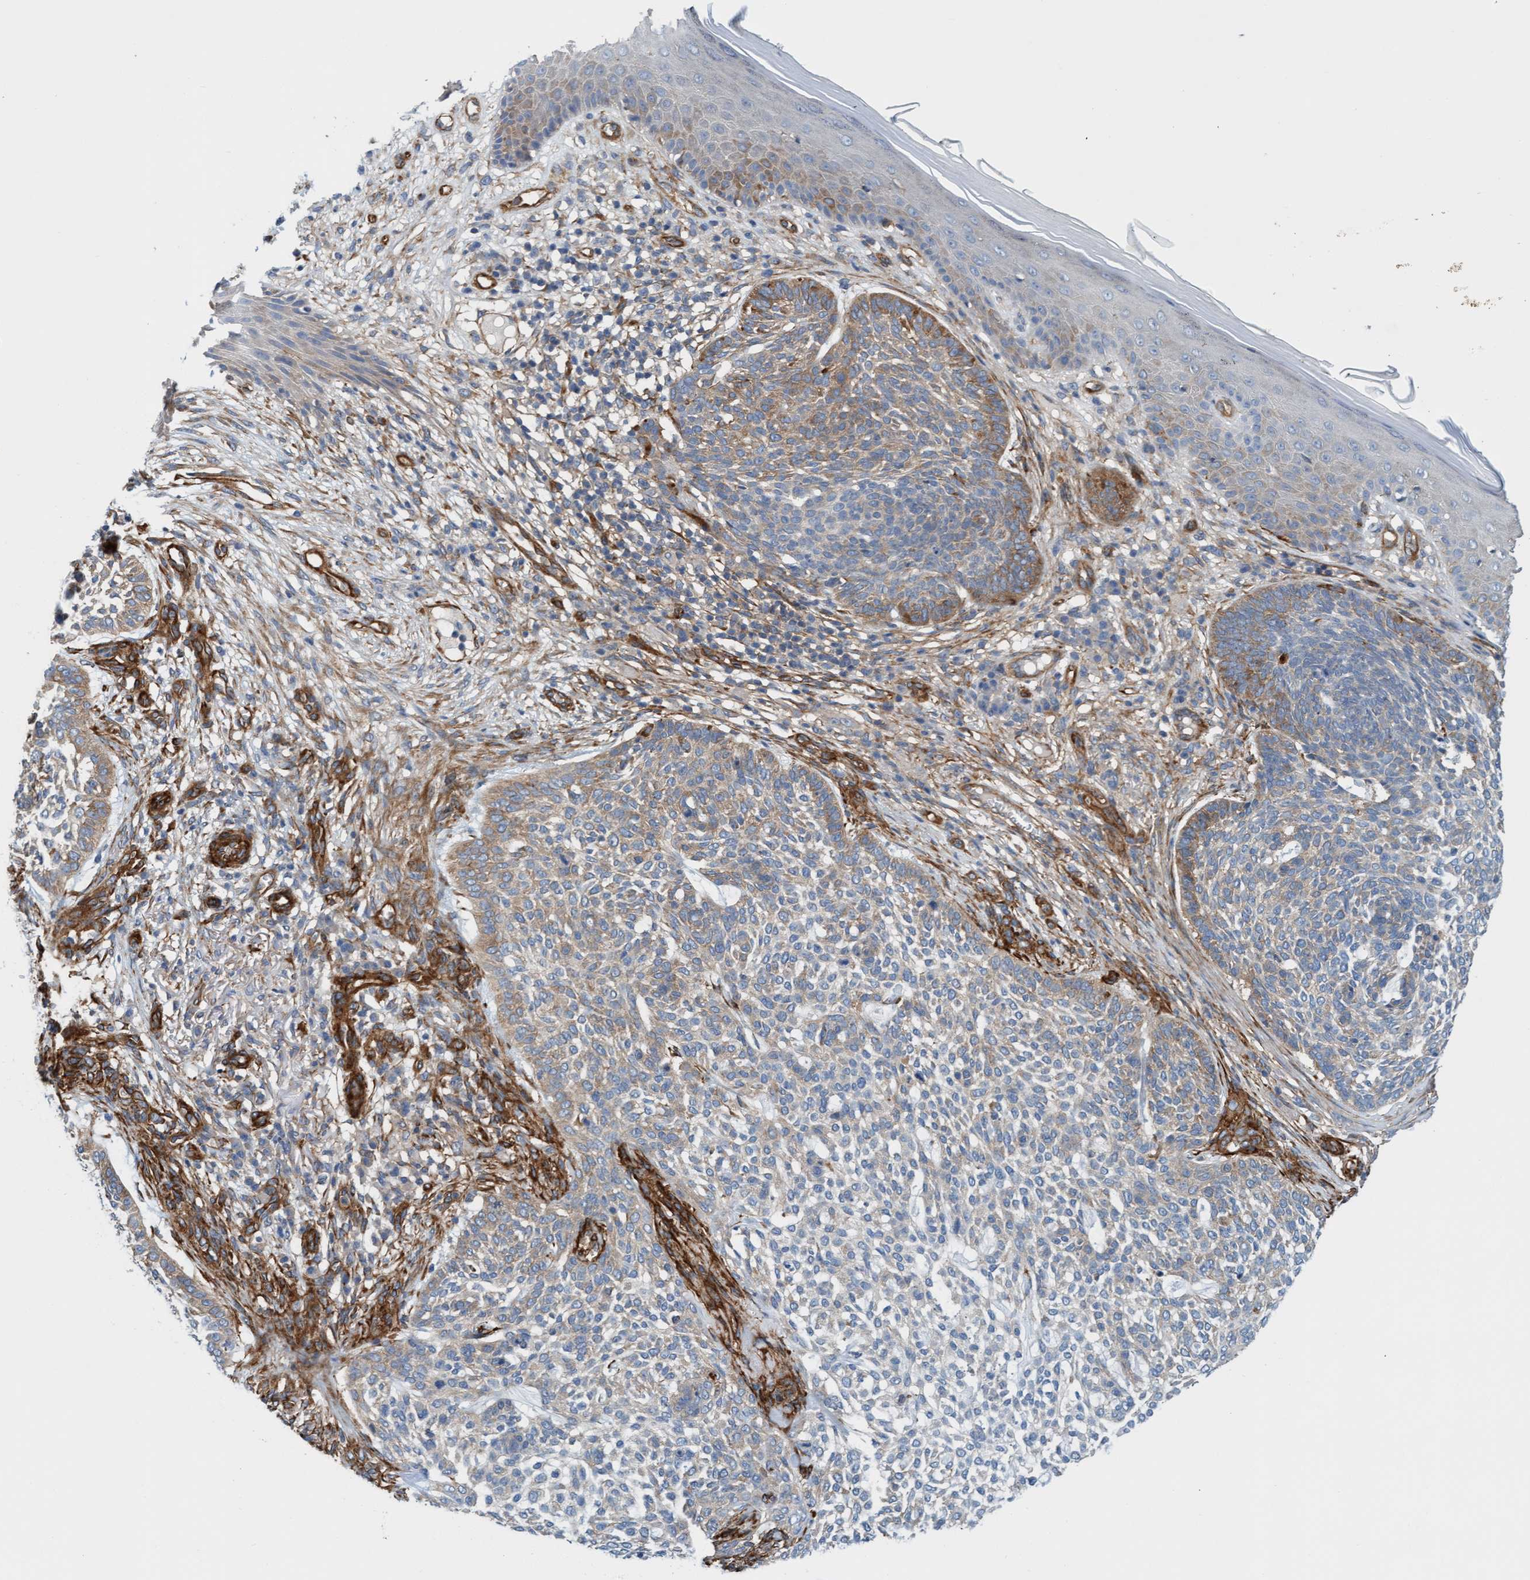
{"staining": {"intensity": "moderate", "quantity": "<25%", "location": "cytoplasmic/membranous"}, "tissue": "skin cancer", "cell_type": "Tumor cells", "image_type": "cancer", "snomed": [{"axis": "morphology", "description": "Basal cell carcinoma"}, {"axis": "topography", "description": "Skin"}], "caption": "Protein expression analysis of skin basal cell carcinoma demonstrates moderate cytoplasmic/membranous expression in about <25% of tumor cells.", "gene": "FMNL3", "patient": {"sex": "female", "age": 64}}